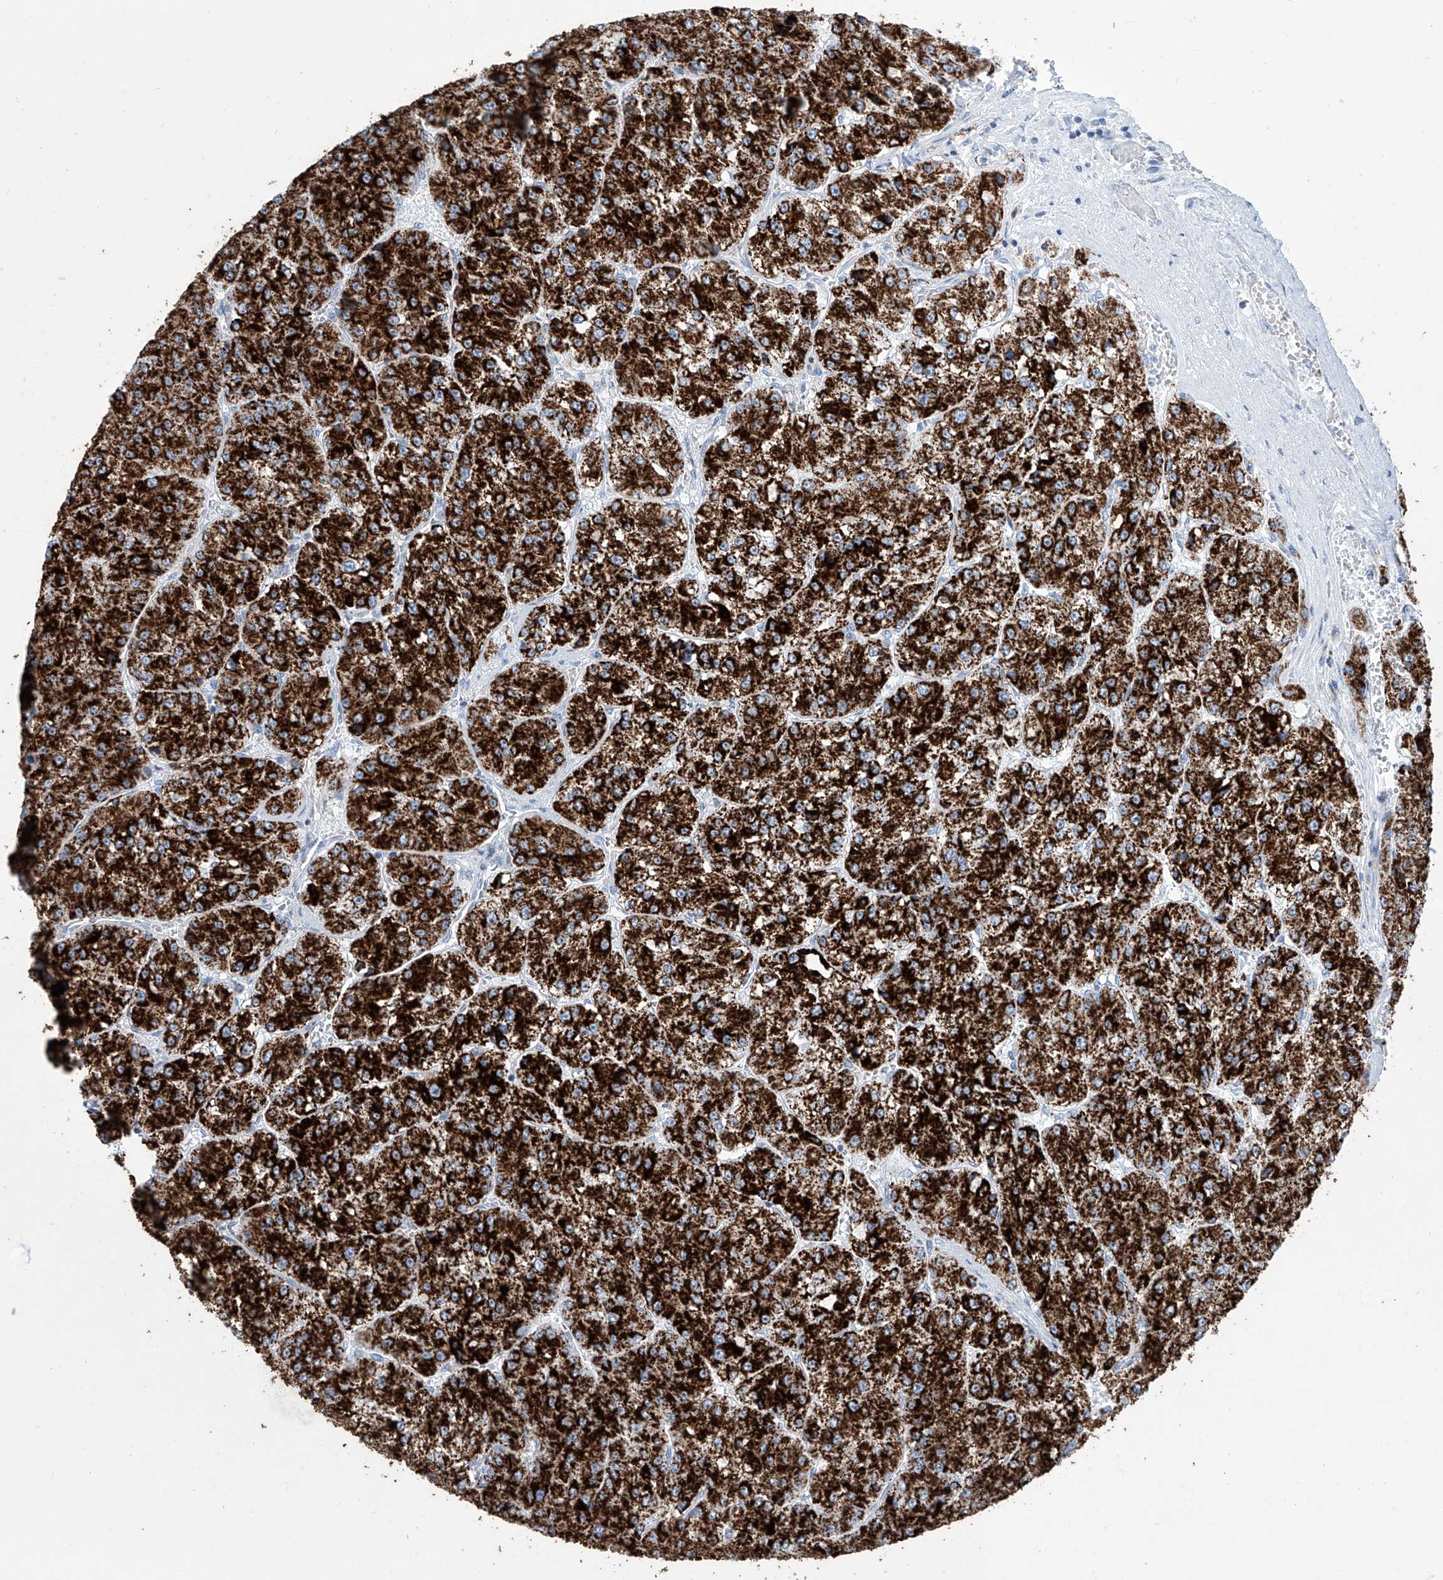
{"staining": {"intensity": "strong", "quantity": ">75%", "location": "cytoplasmic/membranous"}, "tissue": "liver cancer", "cell_type": "Tumor cells", "image_type": "cancer", "snomed": [{"axis": "morphology", "description": "Carcinoma, Hepatocellular, NOS"}, {"axis": "topography", "description": "Liver"}], "caption": "DAB (3,3'-diaminobenzidine) immunohistochemical staining of human liver cancer displays strong cytoplasmic/membranous protein expression in approximately >75% of tumor cells. (brown staining indicates protein expression, while blue staining denotes nuclei).", "gene": "ALDH6A1", "patient": {"sex": "female", "age": 73}}